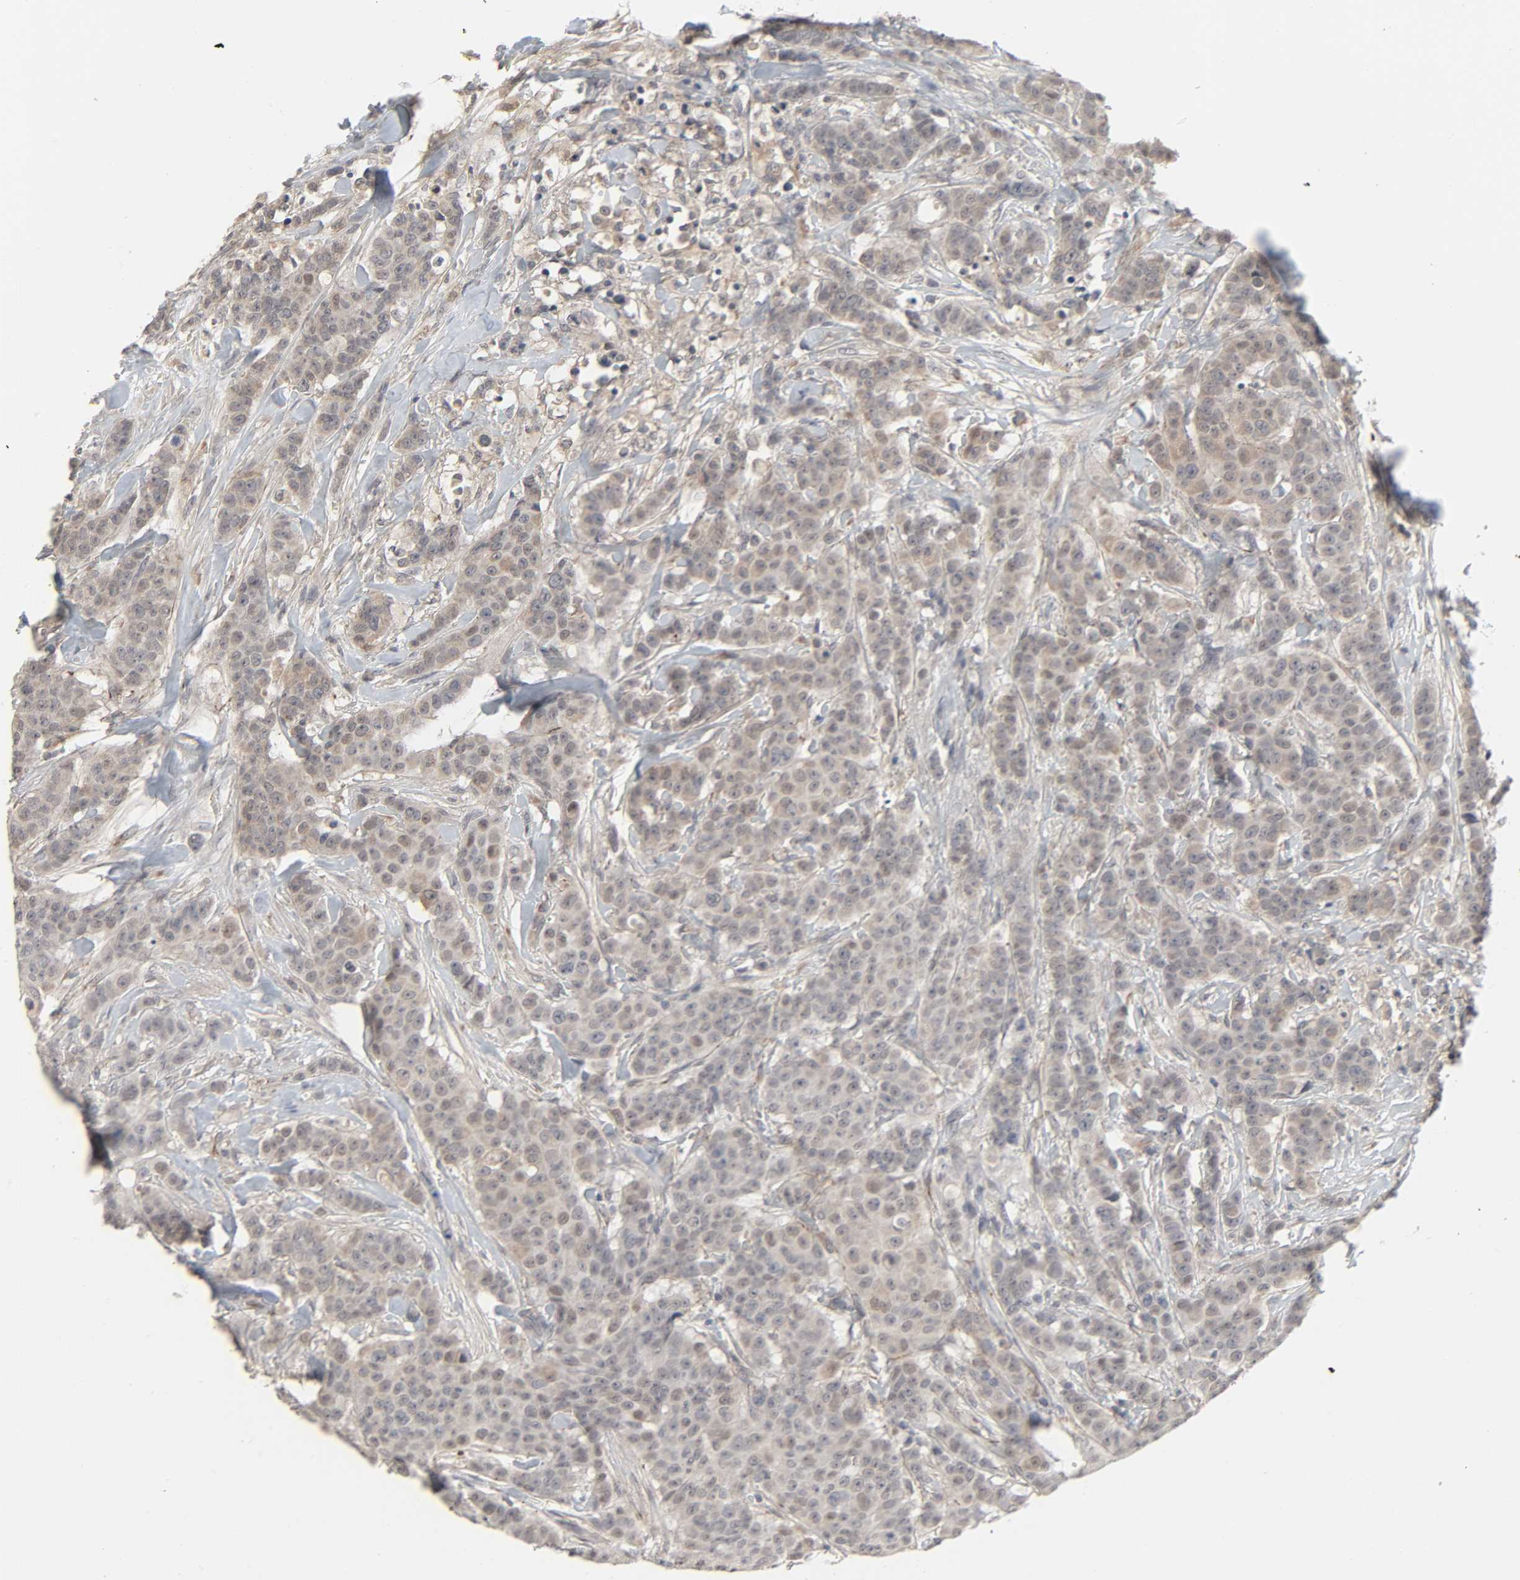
{"staining": {"intensity": "negative", "quantity": "none", "location": "none"}, "tissue": "breast cancer", "cell_type": "Tumor cells", "image_type": "cancer", "snomed": [{"axis": "morphology", "description": "Duct carcinoma"}, {"axis": "topography", "description": "Breast"}], "caption": "A histopathology image of breast cancer (invasive ductal carcinoma) stained for a protein shows no brown staining in tumor cells. Brightfield microscopy of immunohistochemistry stained with DAB (3,3'-diaminobenzidine) (brown) and hematoxylin (blue), captured at high magnification.", "gene": "ZNF222", "patient": {"sex": "female", "age": 40}}